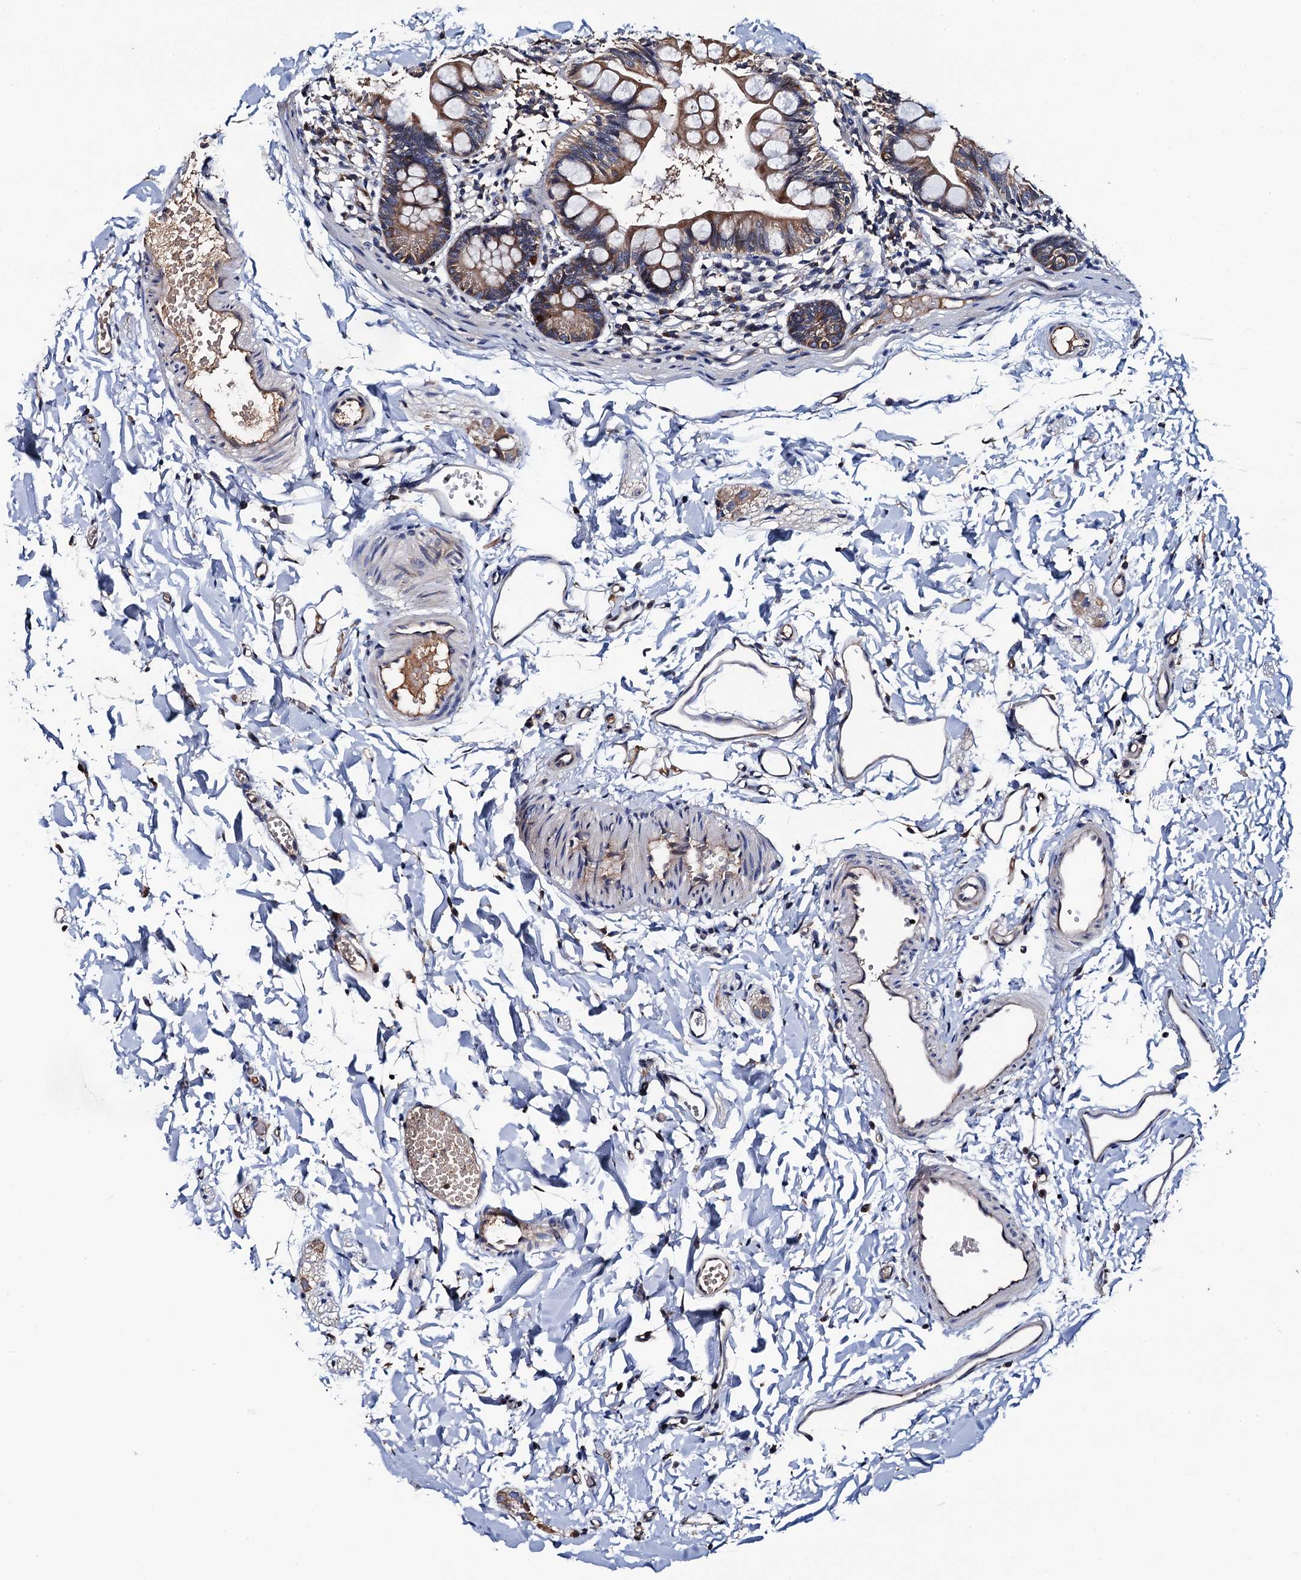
{"staining": {"intensity": "moderate", "quantity": ">75%", "location": "cytoplasmic/membranous"}, "tissue": "small intestine", "cell_type": "Glandular cells", "image_type": "normal", "snomed": [{"axis": "morphology", "description": "Normal tissue, NOS"}, {"axis": "topography", "description": "Small intestine"}], "caption": "Immunohistochemical staining of benign human small intestine displays >75% levels of moderate cytoplasmic/membranous protein staining in about >75% of glandular cells. (IHC, brightfield microscopy, high magnification).", "gene": "RGS11", "patient": {"sex": "male", "age": 7}}